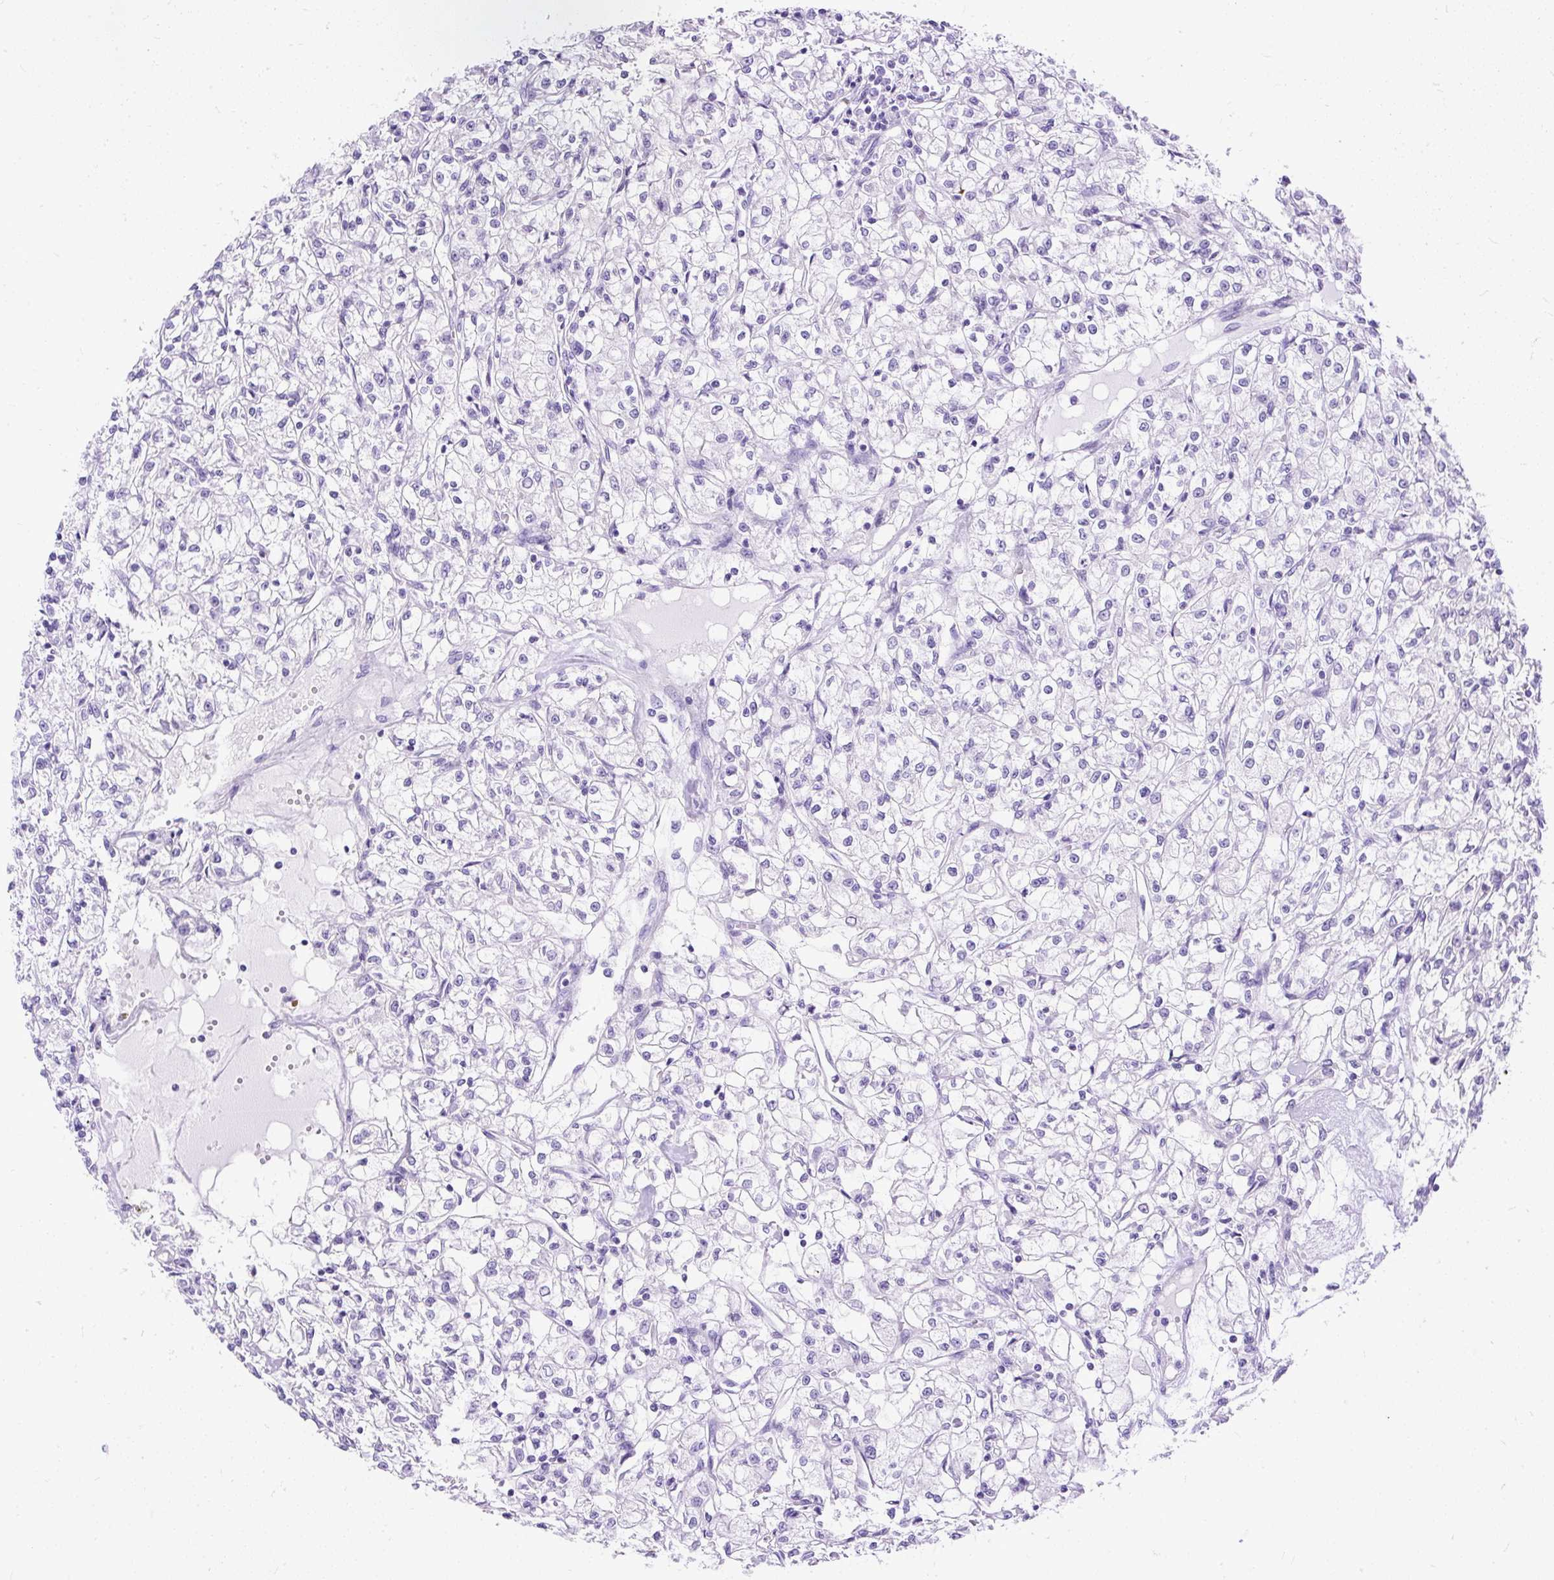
{"staining": {"intensity": "negative", "quantity": "none", "location": "none"}, "tissue": "renal cancer", "cell_type": "Tumor cells", "image_type": "cancer", "snomed": [{"axis": "morphology", "description": "Adenocarcinoma, NOS"}, {"axis": "topography", "description": "Kidney"}], "caption": "This is an immunohistochemistry photomicrograph of renal adenocarcinoma. There is no positivity in tumor cells.", "gene": "HEY1", "patient": {"sex": "female", "age": 59}}